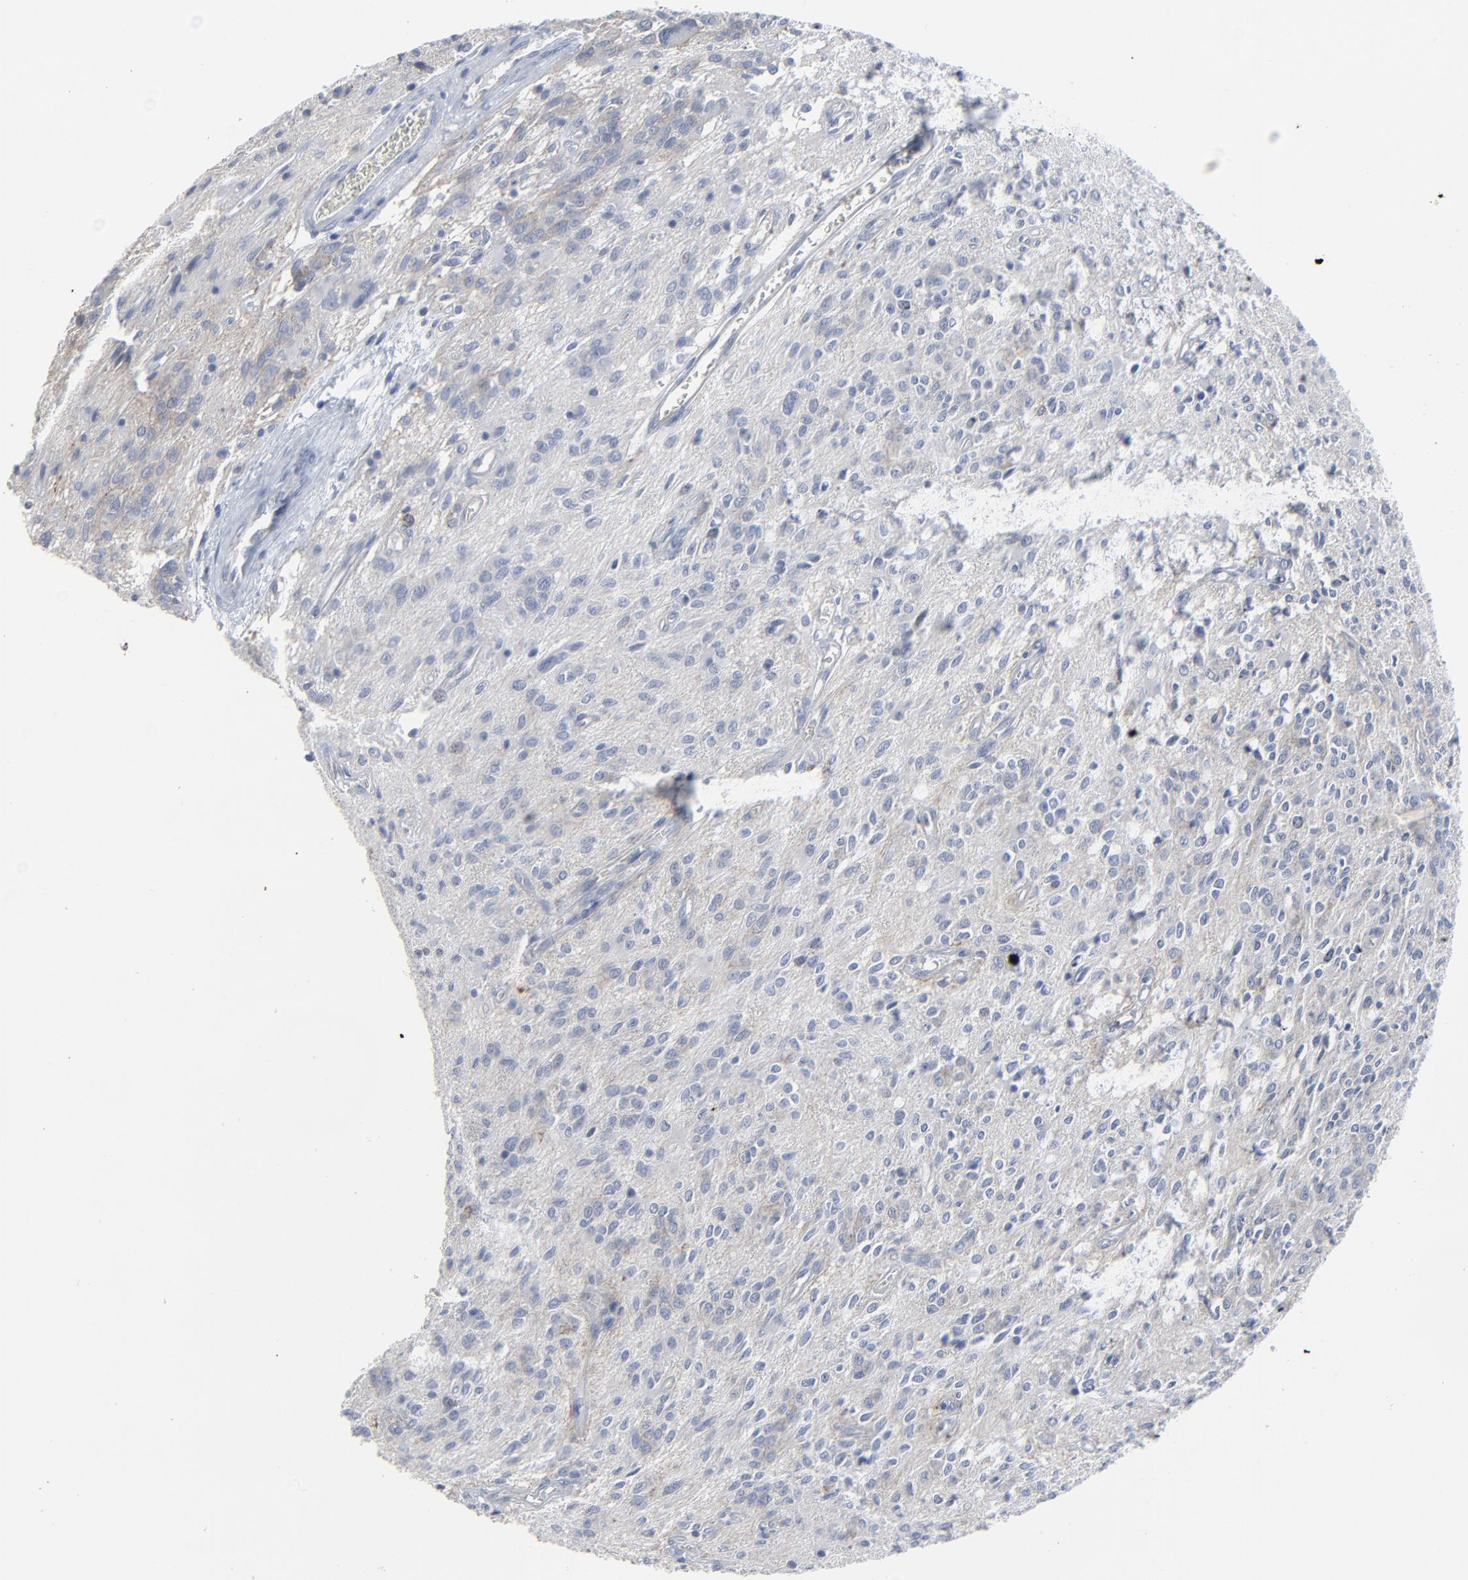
{"staining": {"intensity": "negative", "quantity": "none", "location": "none"}, "tissue": "glioma", "cell_type": "Tumor cells", "image_type": "cancer", "snomed": [{"axis": "morphology", "description": "Glioma, malignant, Low grade"}, {"axis": "topography", "description": "Brain"}], "caption": "Human malignant glioma (low-grade) stained for a protein using immunohistochemistry exhibits no expression in tumor cells.", "gene": "BIRC3", "patient": {"sex": "female", "age": 15}}